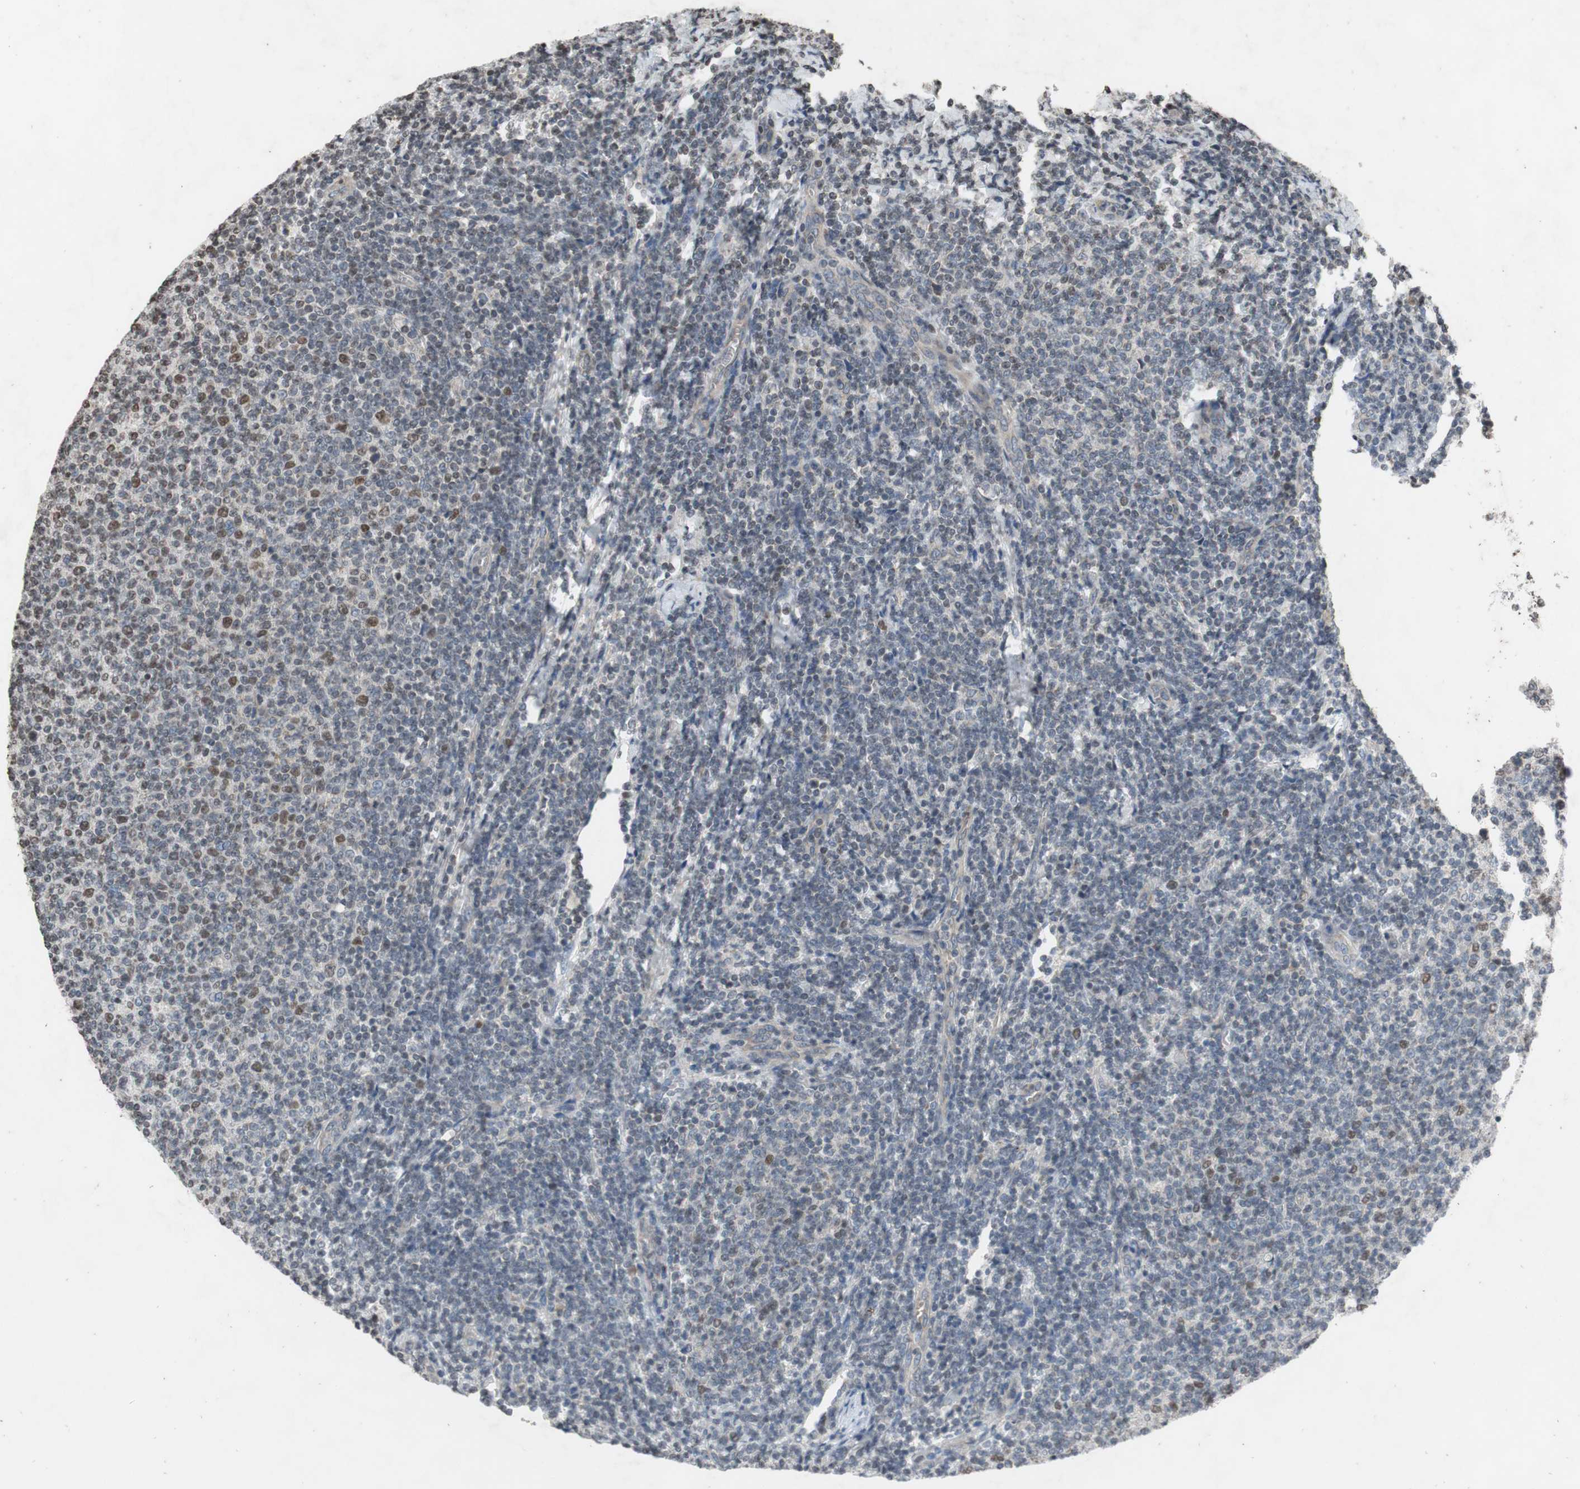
{"staining": {"intensity": "moderate", "quantity": "<25%", "location": "nuclear"}, "tissue": "lymphoma", "cell_type": "Tumor cells", "image_type": "cancer", "snomed": [{"axis": "morphology", "description": "Malignant lymphoma, non-Hodgkin's type, Low grade"}, {"axis": "topography", "description": "Lymph node"}], "caption": "A brown stain labels moderate nuclear expression of a protein in low-grade malignant lymphoma, non-Hodgkin's type tumor cells.", "gene": "MCM6", "patient": {"sex": "male", "age": 66}}